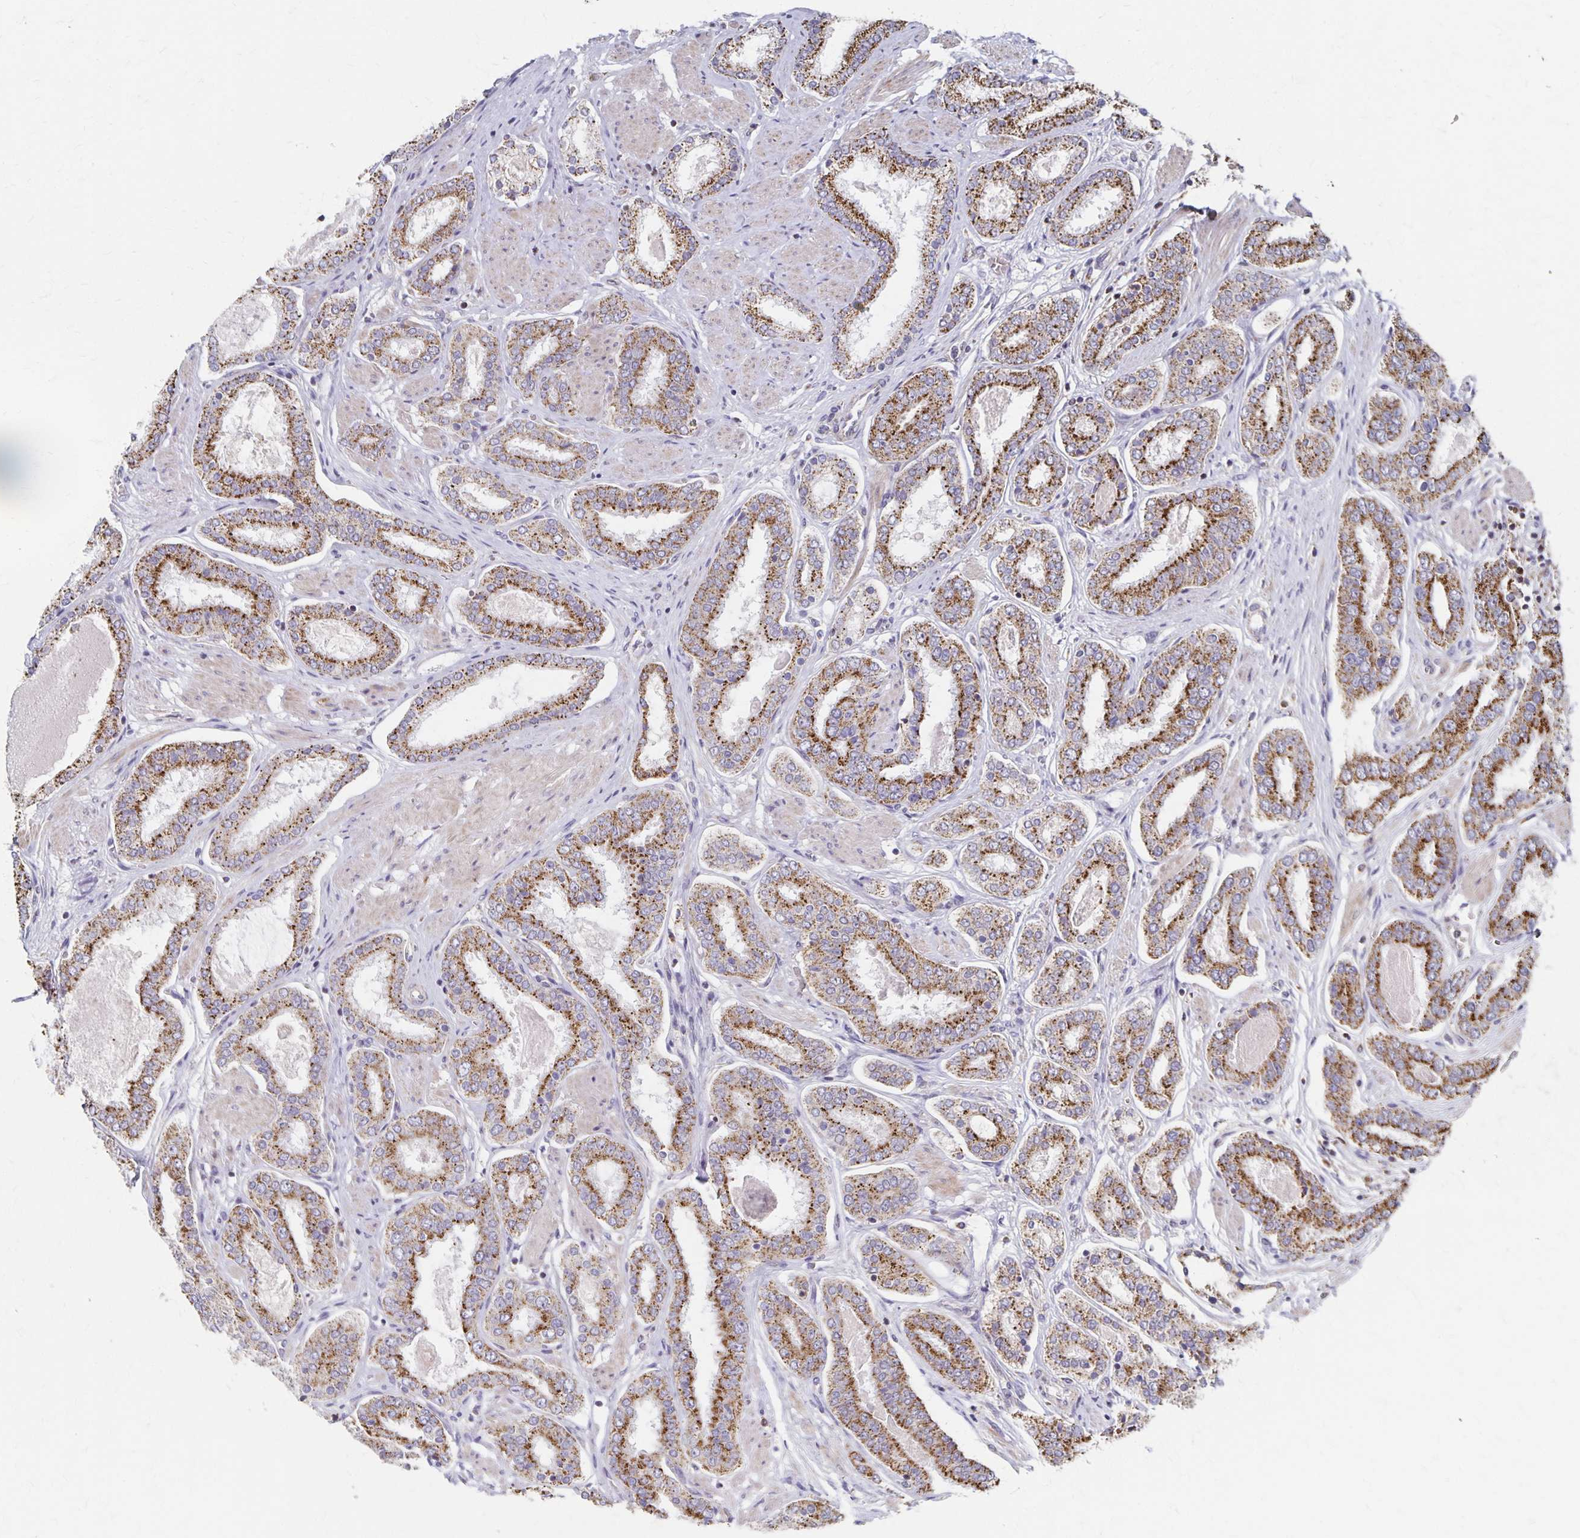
{"staining": {"intensity": "strong", "quantity": ">75%", "location": "cytoplasmic/membranous"}, "tissue": "prostate cancer", "cell_type": "Tumor cells", "image_type": "cancer", "snomed": [{"axis": "morphology", "description": "Adenocarcinoma, High grade"}, {"axis": "topography", "description": "Prostate"}], "caption": "Prostate cancer (high-grade adenocarcinoma) stained for a protein (brown) demonstrates strong cytoplasmic/membranous positive staining in approximately >75% of tumor cells.", "gene": "DYRK4", "patient": {"sex": "male", "age": 63}}